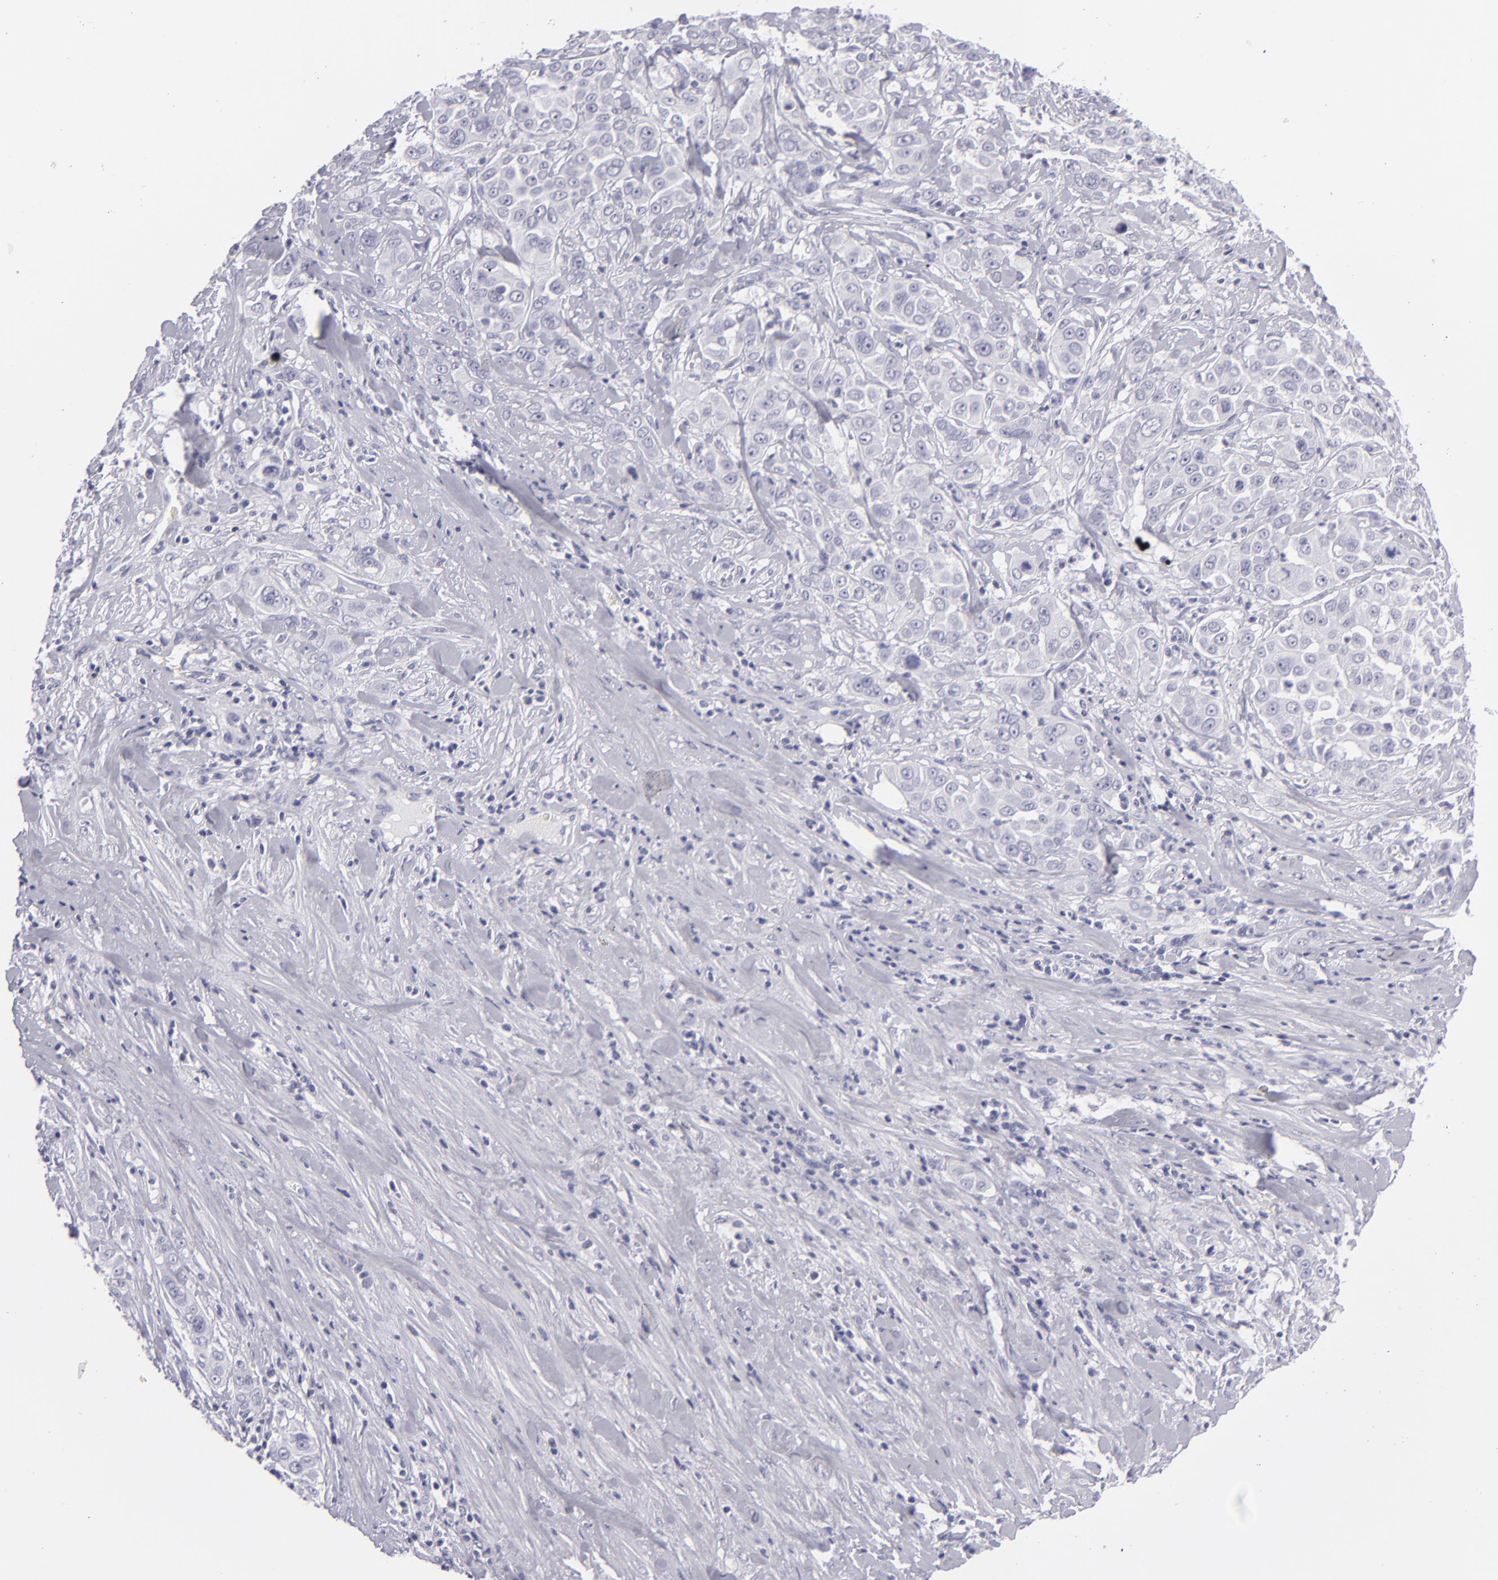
{"staining": {"intensity": "negative", "quantity": "none", "location": "none"}, "tissue": "pancreatic cancer", "cell_type": "Tumor cells", "image_type": "cancer", "snomed": [{"axis": "morphology", "description": "Adenocarcinoma, NOS"}, {"axis": "topography", "description": "Pancreas"}], "caption": "Image shows no significant protein staining in tumor cells of pancreatic adenocarcinoma.", "gene": "VIL1", "patient": {"sex": "female", "age": 52}}